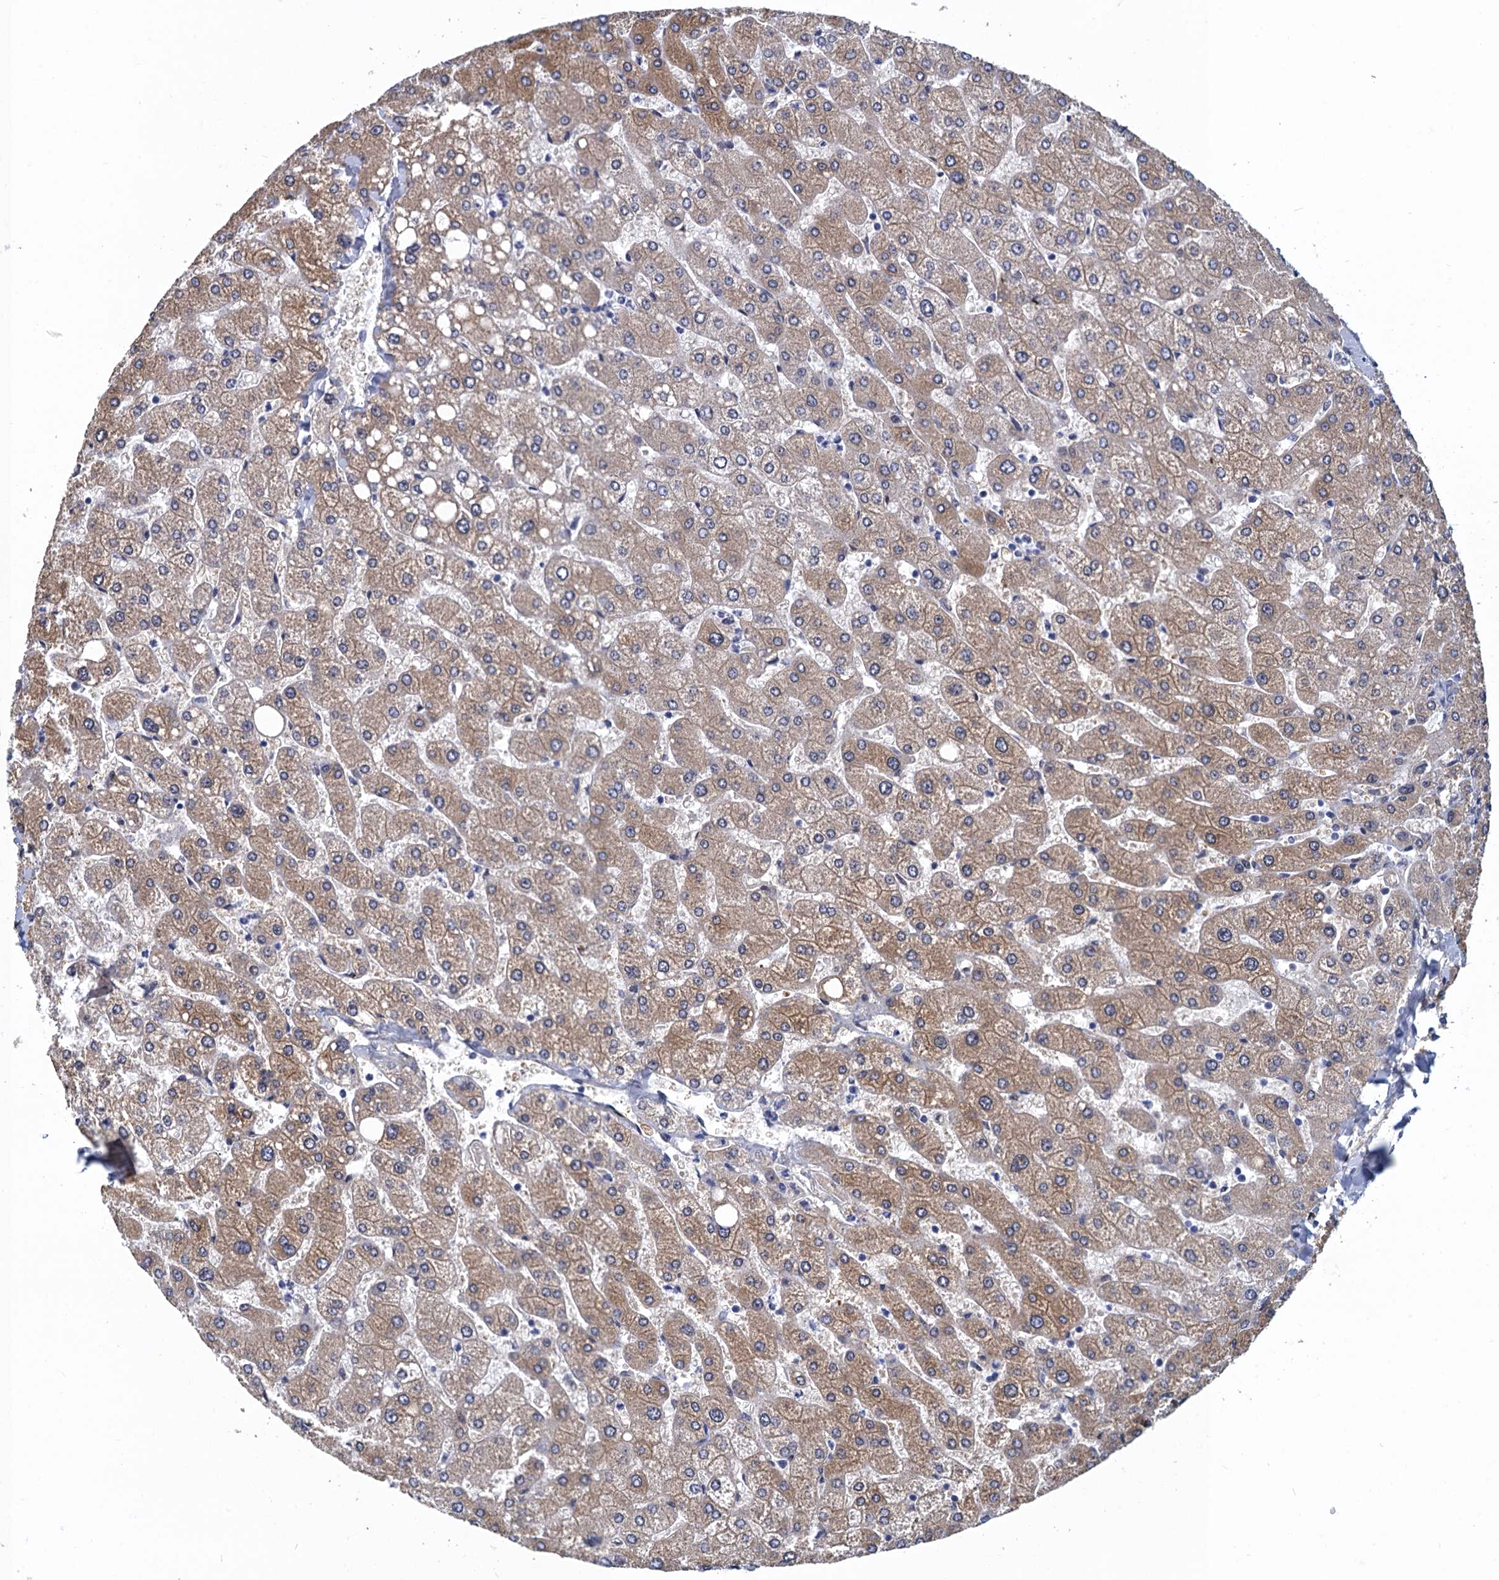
{"staining": {"intensity": "negative", "quantity": "none", "location": "none"}, "tissue": "liver", "cell_type": "Cholangiocytes", "image_type": "normal", "snomed": [{"axis": "morphology", "description": "Normal tissue, NOS"}, {"axis": "topography", "description": "Liver"}], "caption": "Human liver stained for a protein using immunohistochemistry (IHC) displays no positivity in cholangiocytes.", "gene": "GINS3", "patient": {"sex": "male", "age": 55}}